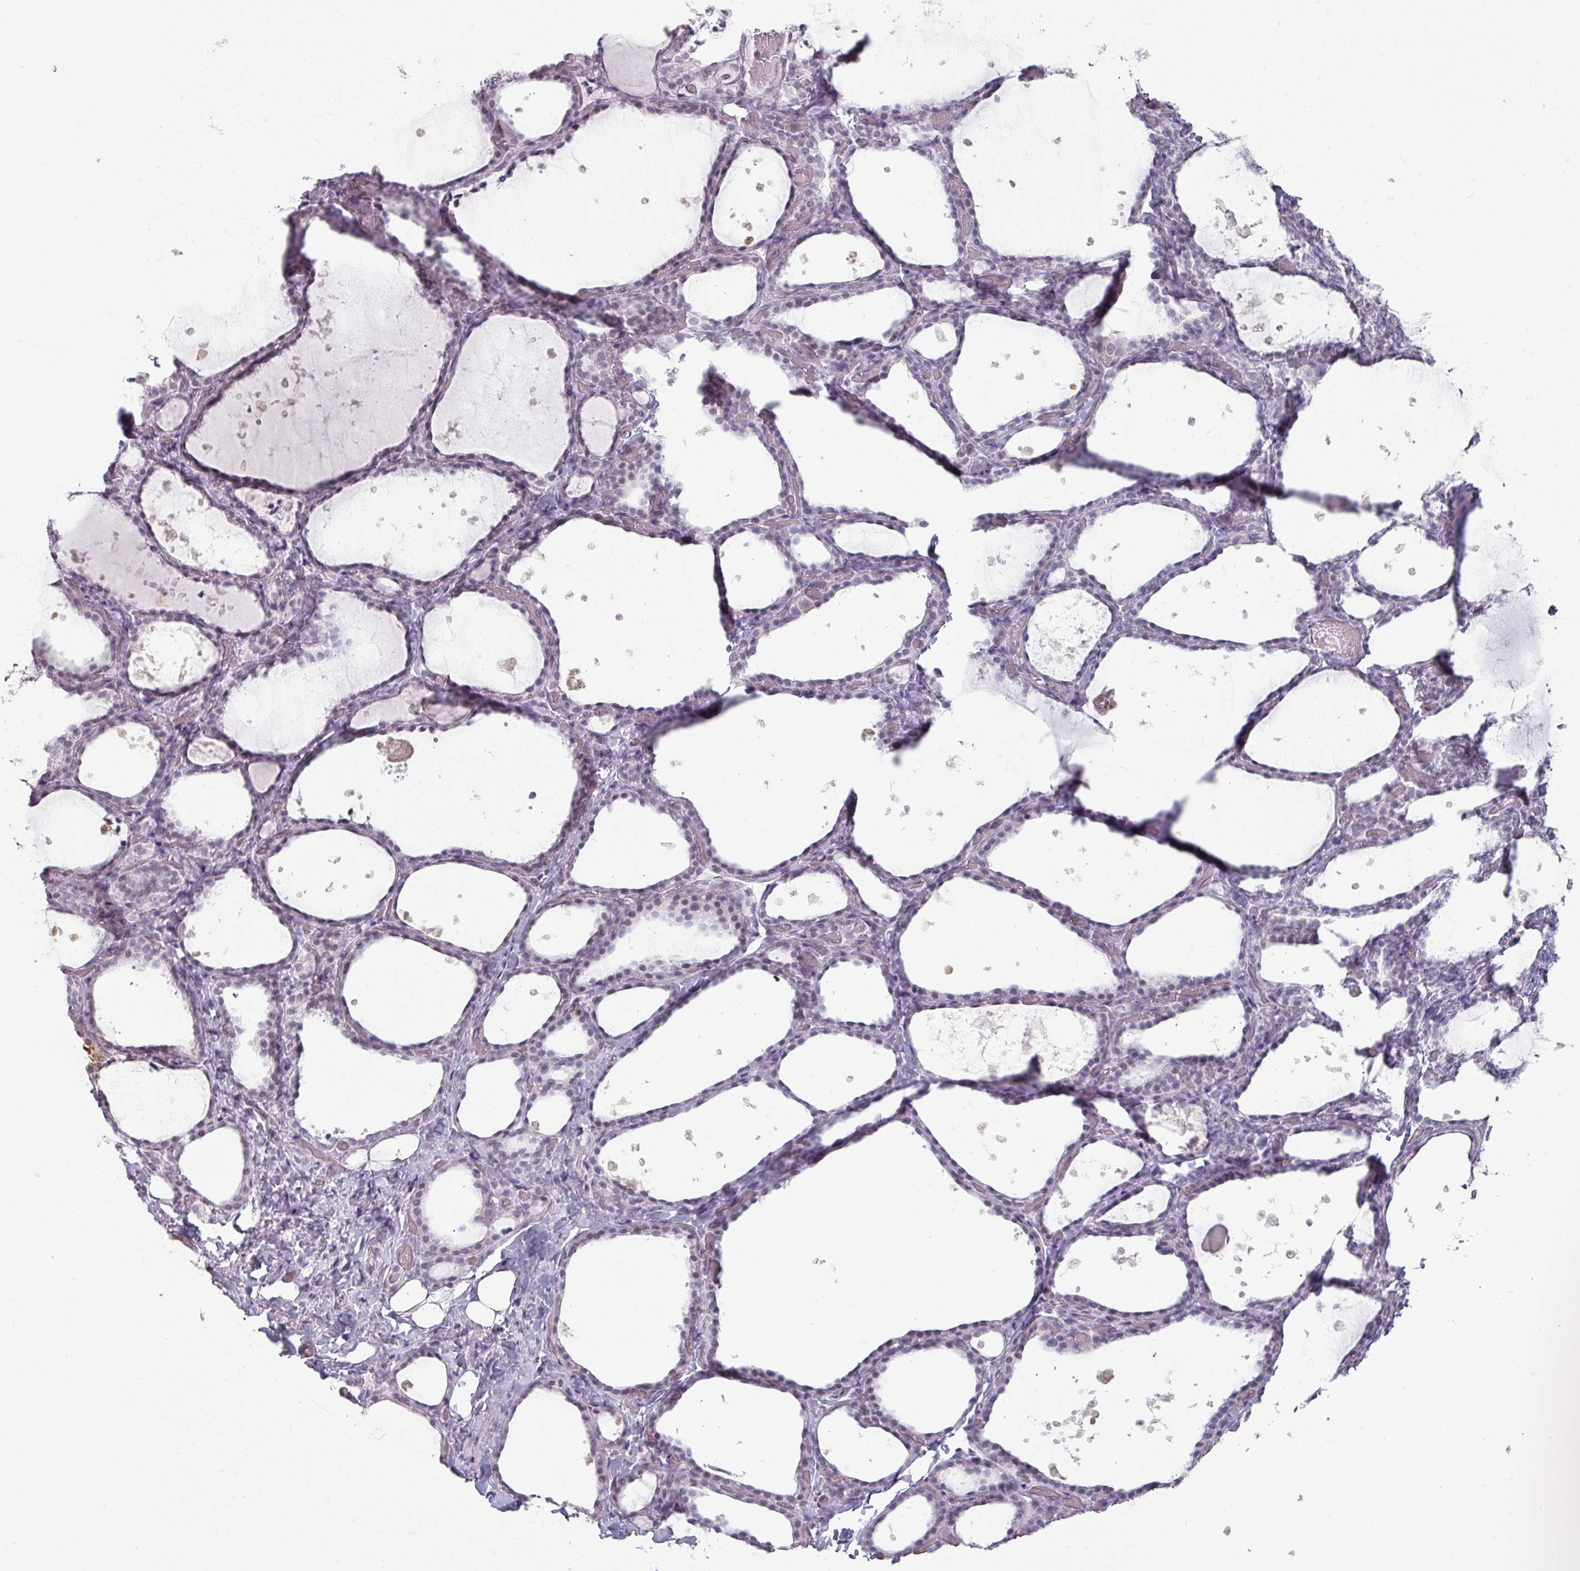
{"staining": {"intensity": "negative", "quantity": "none", "location": "none"}, "tissue": "thyroid gland", "cell_type": "Glandular cells", "image_type": "normal", "snomed": [{"axis": "morphology", "description": "Normal tissue, NOS"}, {"axis": "topography", "description": "Thyroid gland"}], "caption": "This is an immunohistochemistry image of benign thyroid gland. There is no positivity in glandular cells.", "gene": "SPRR1A", "patient": {"sex": "female", "age": 44}}